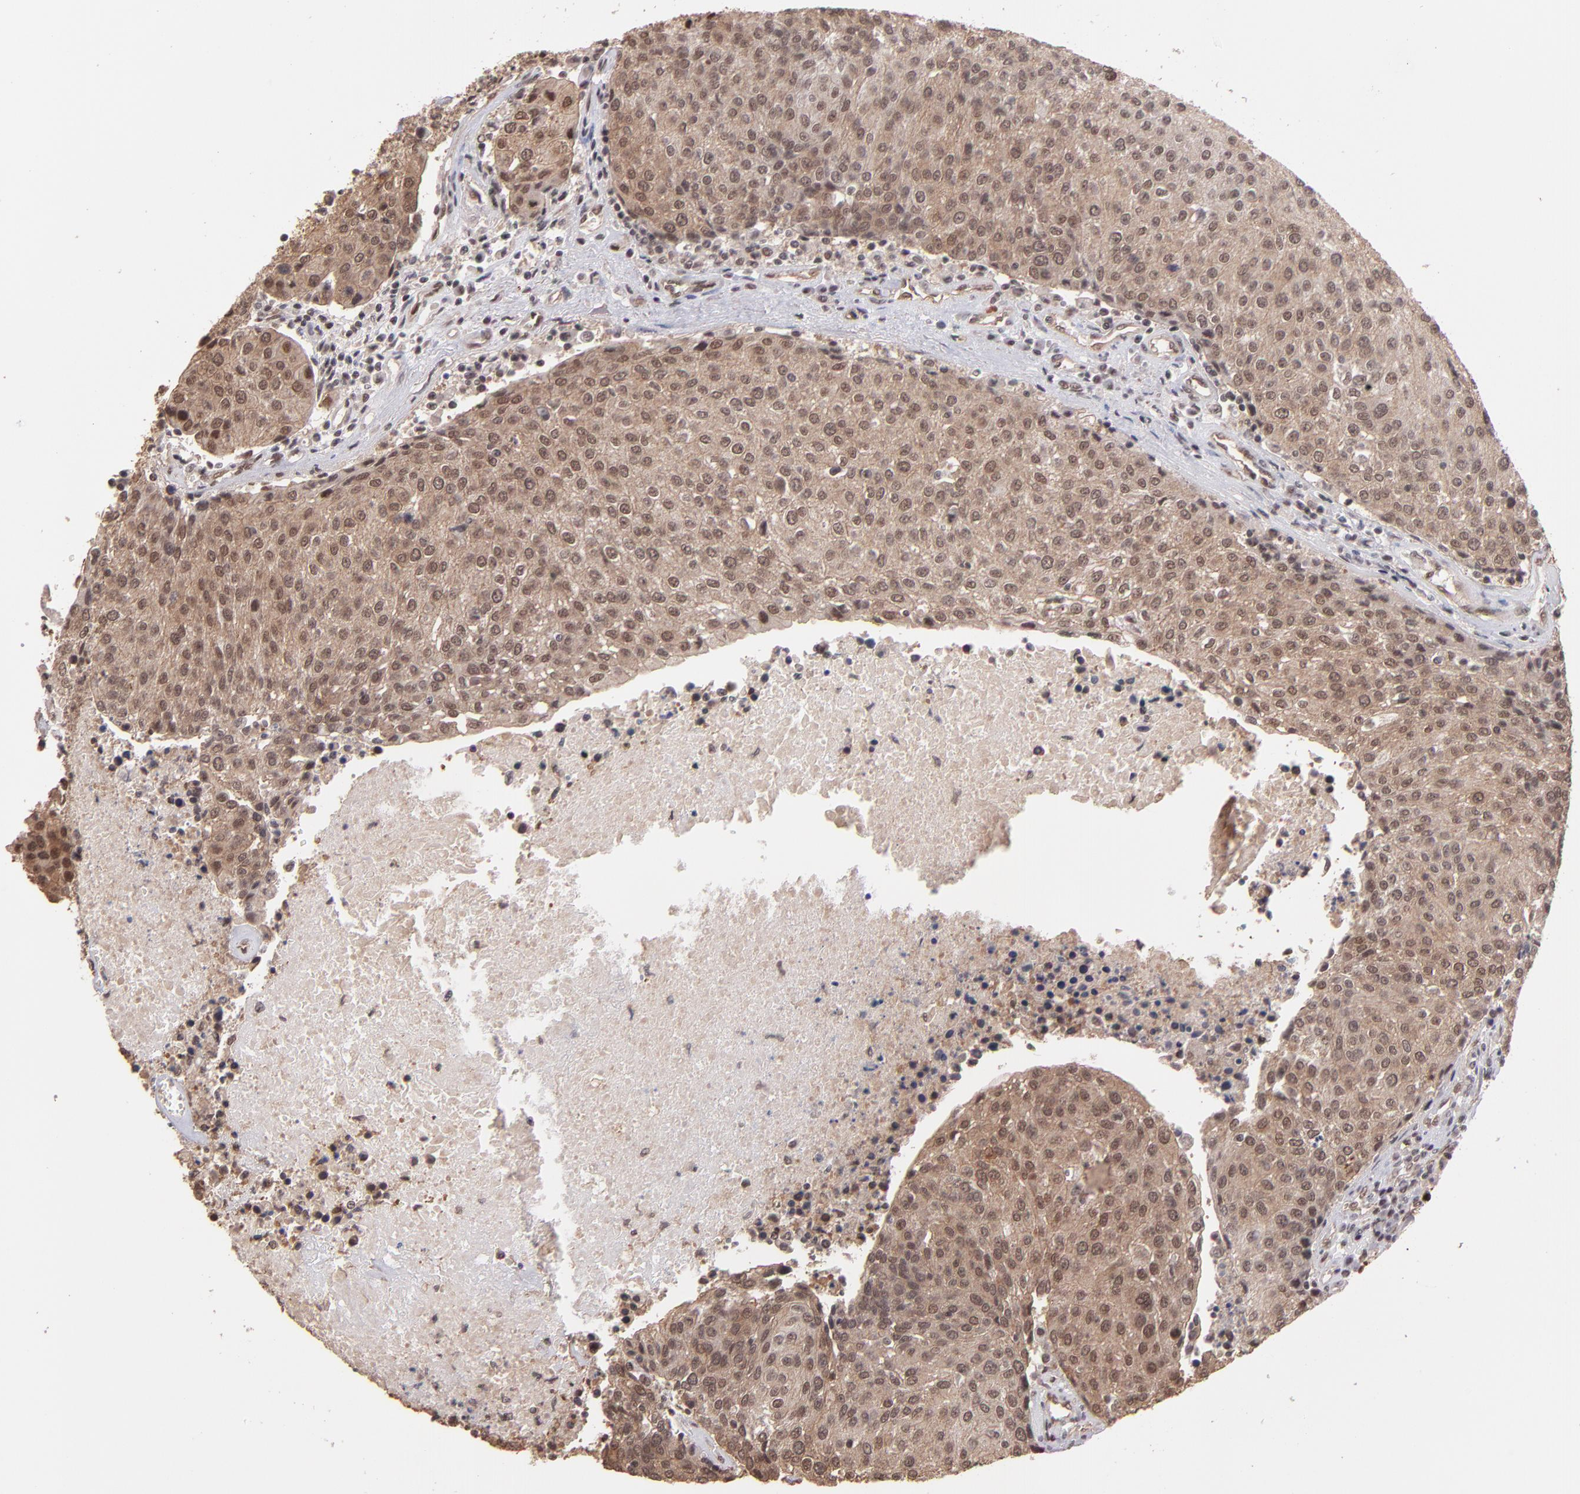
{"staining": {"intensity": "moderate", "quantity": ">75%", "location": "cytoplasmic/membranous,nuclear"}, "tissue": "urothelial cancer", "cell_type": "Tumor cells", "image_type": "cancer", "snomed": [{"axis": "morphology", "description": "Urothelial carcinoma, High grade"}, {"axis": "topography", "description": "Urinary bladder"}], "caption": "A micrograph of urothelial cancer stained for a protein reveals moderate cytoplasmic/membranous and nuclear brown staining in tumor cells.", "gene": "TERF2", "patient": {"sex": "female", "age": 85}}